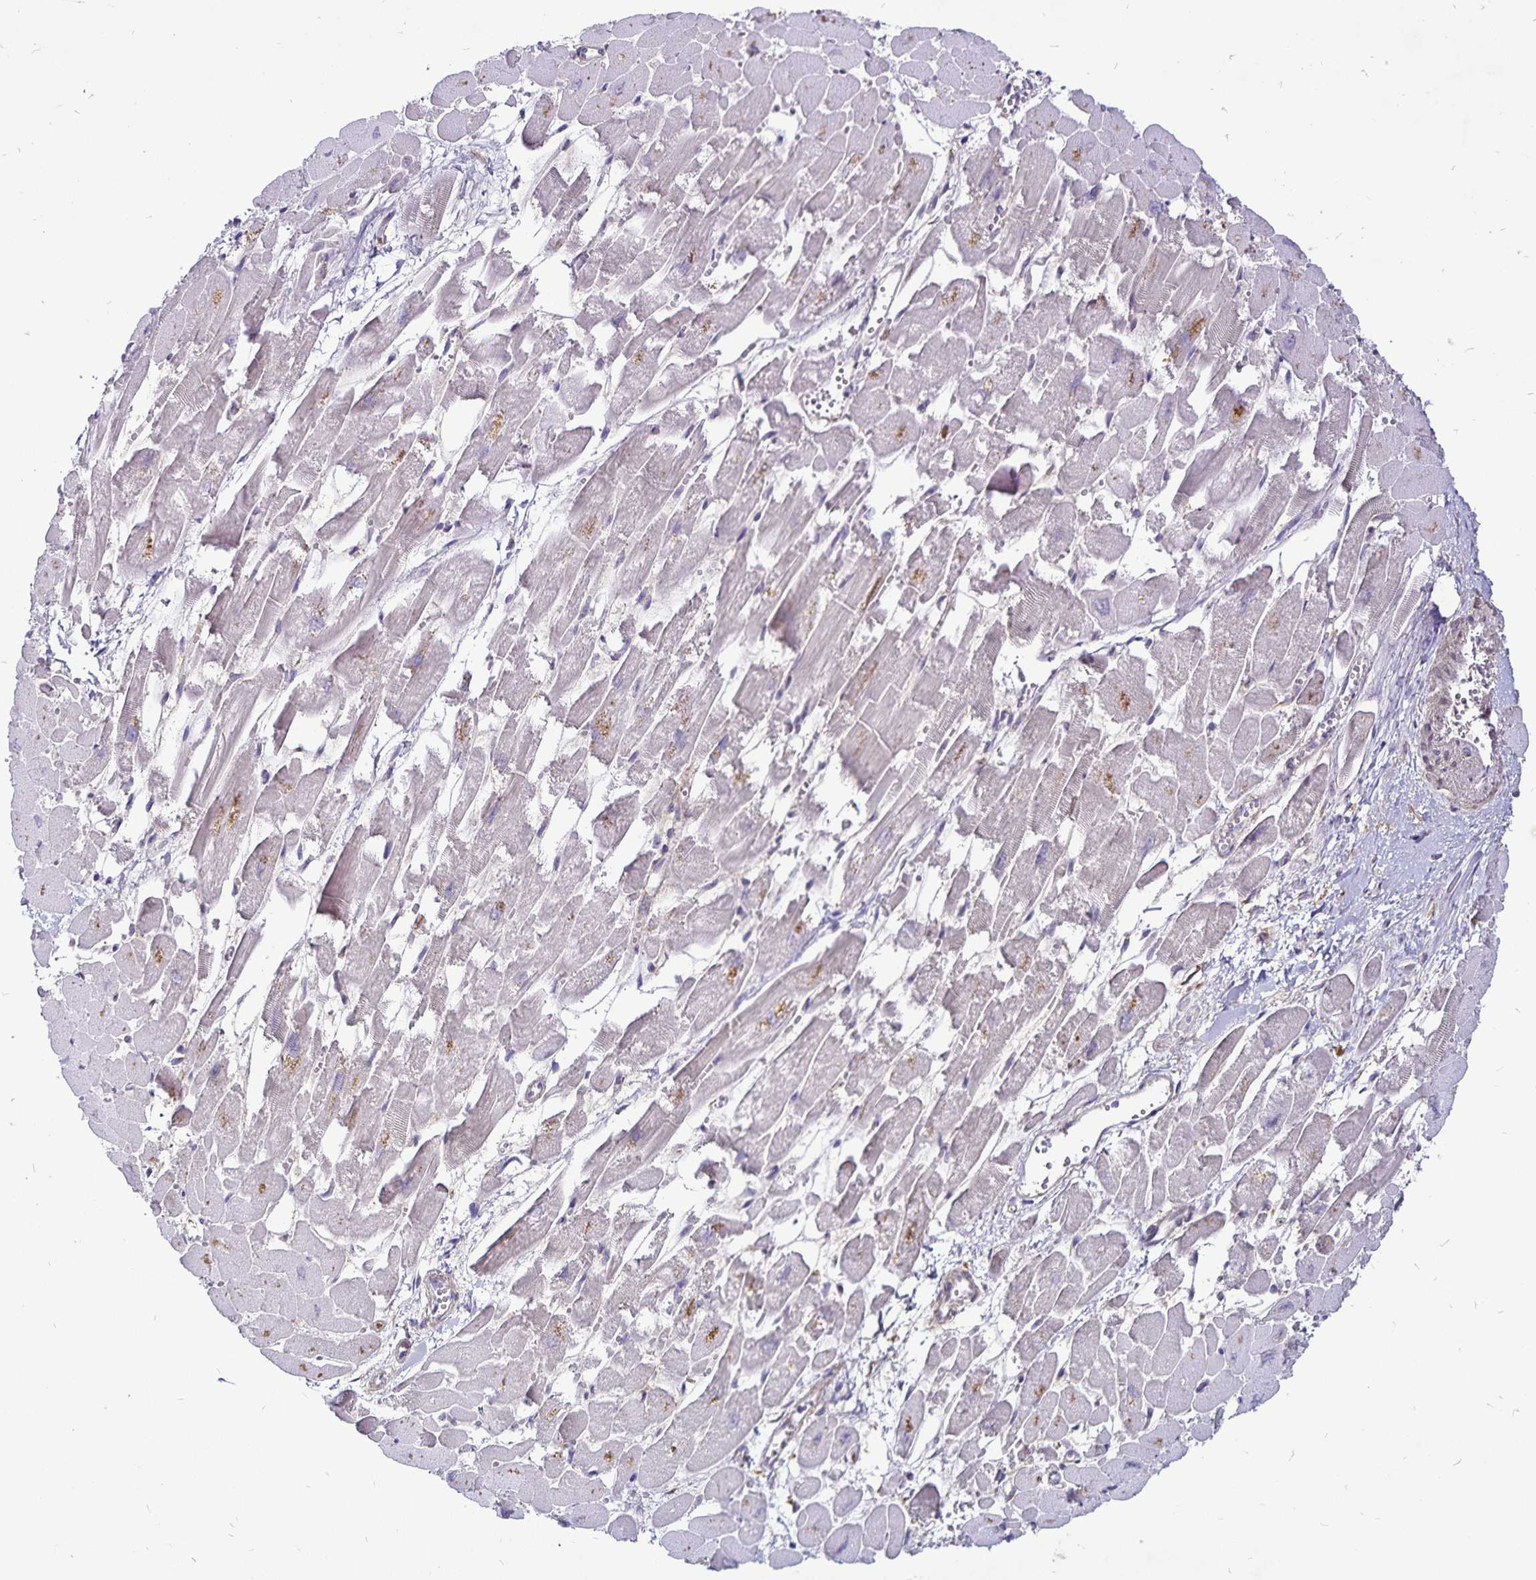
{"staining": {"intensity": "weak", "quantity": "<25%", "location": "cytoplasmic/membranous"}, "tissue": "heart muscle", "cell_type": "Cardiomyocytes", "image_type": "normal", "snomed": [{"axis": "morphology", "description": "Normal tissue, NOS"}, {"axis": "topography", "description": "Heart"}], "caption": "Cardiomyocytes are negative for protein expression in unremarkable human heart muscle. (IHC, brightfield microscopy, high magnification).", "gene": "GNG12", "patient": {"sex": "female", "age": 52}}